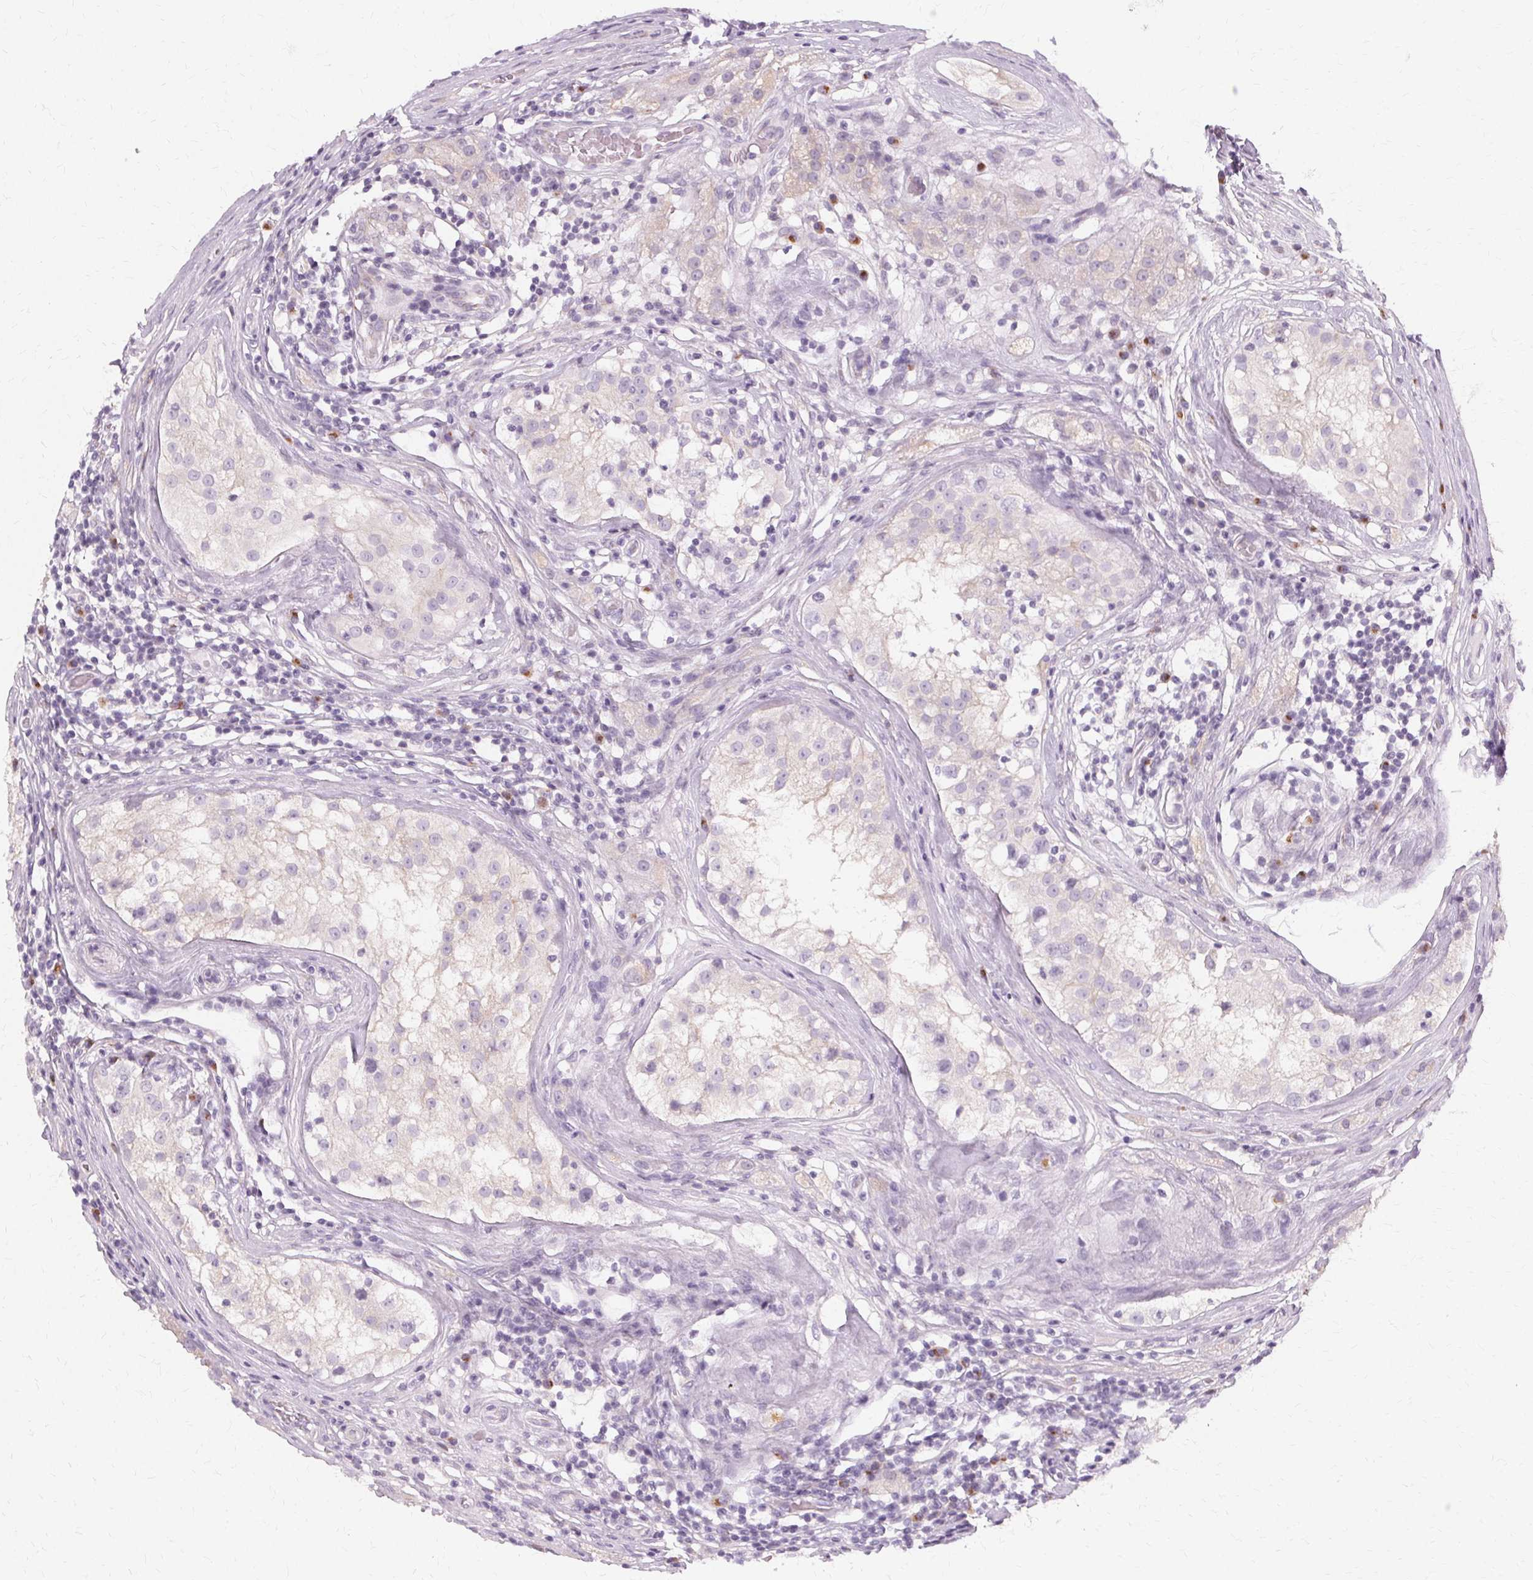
{"staining": {"intensity": "negative", "quantity": "none", "location": "none"}, "tissue": "urothelial cancer", "cell_type": "Tumor cells", "image_type": "cancer", "snomed": [{"axis": "morphology", "description": "Normal tissue, NOS"}, {"axis": "morphology", "description": "Urothelial carcinoma, High grade"}, {"axis": "morphology", "description": "Seminoma, NOS"}, {"axis": "morphology", "description": "Carcinoma, Embryonal, NOS"}, {"axis": "topography", "description": "Urinary bladder"}, {"axis": "topography", "description": "Testis"}], "caption": "Immunohistochemical staining of human urothelial cancer shows no significant positivity in tumor cells.", "gene": "FCRL3", "patient": {"sex": "male", "age": 41}}